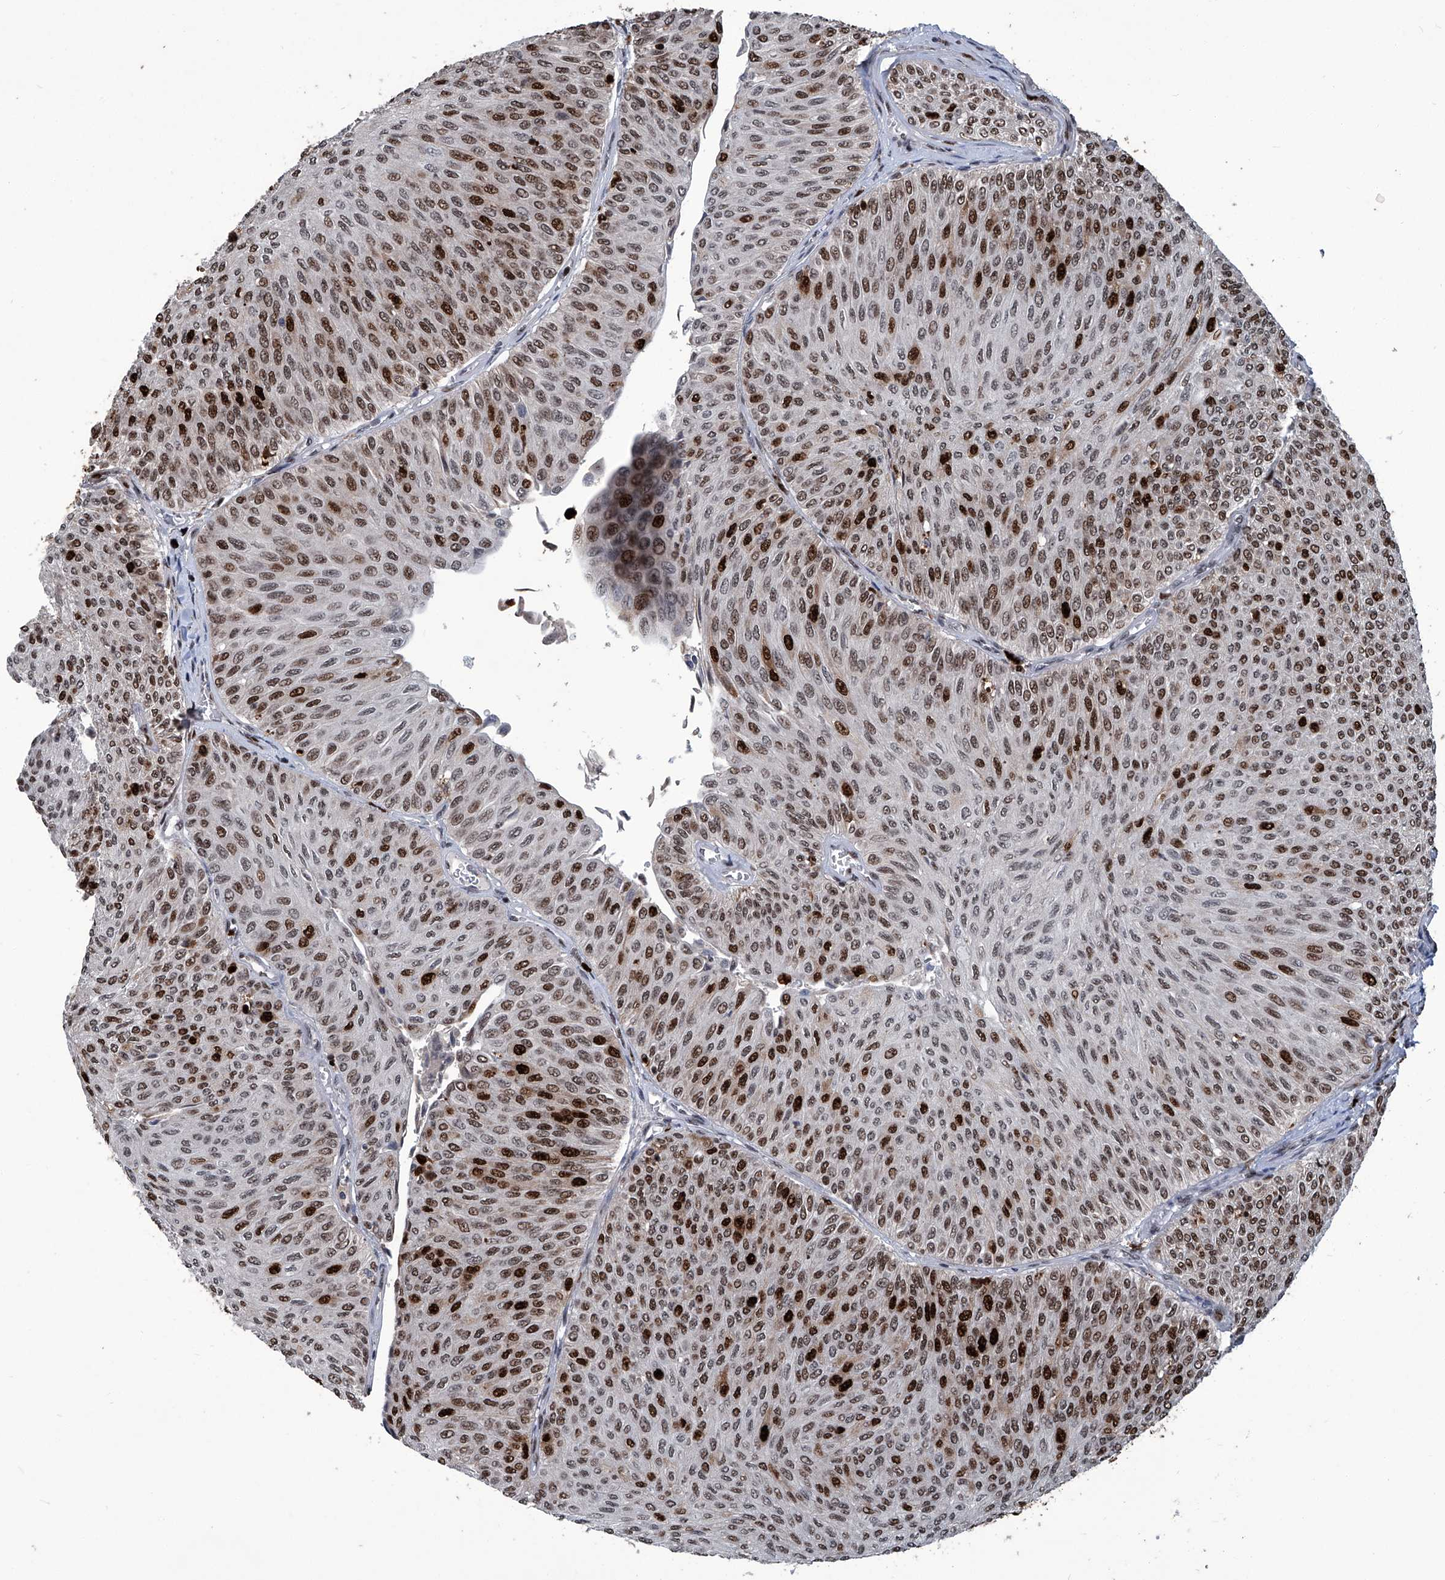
{"staining": {"intensity": "strong", "quantity": ">75%", "location": "nuclear"}, "tissue": "urothelial cancer", "cell_type": "Tumor cells", "image_type": "cancer", "snomed": [{"axis": "morphology", "description": "Urothelial carcinoma, Low grade"}, {"axis": "topography", "description": "Urinary bladder"}], "caption": "Protein staining of urothelial cancer tissue displays strong nuclear expression in approximately >75% of tumor cells.", "gene": "PCNA", "patient": {"sex": "male", "age": 78}}